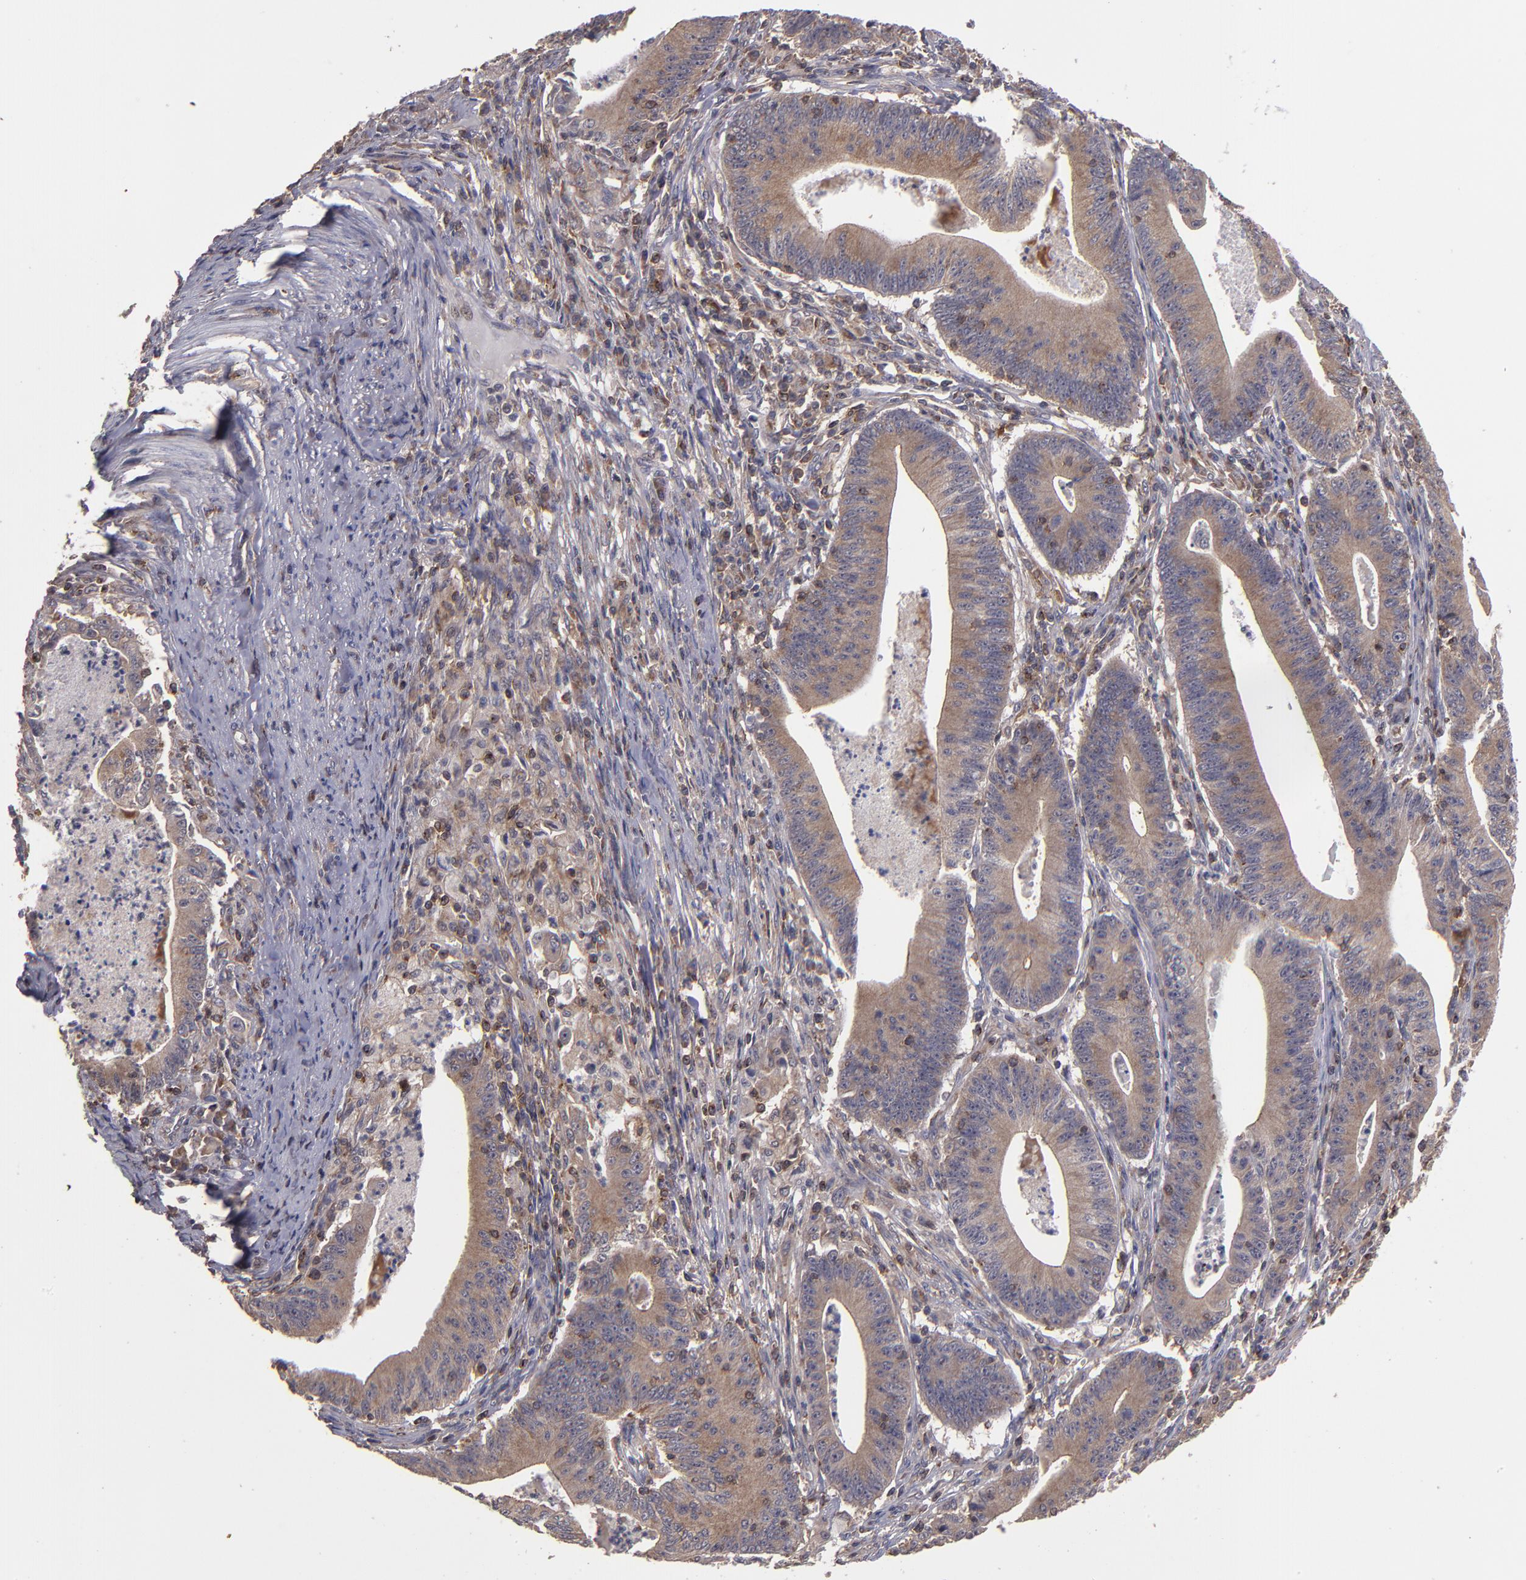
{"staining": {"intensity": "moderate", "quantity": ">75%", "location": "cytoplasmic/membranous"}, "tissue": "stomach cancer", "cell_type": "Tumor cells", "image_type": "cancer", "snomed": [{"axis": "morphology", "description": "Adenocarcinoma, NOS"}, {"axis": "topography", "description": "Stomach, lower"}], "caption": "Stomach adenocarcinoma stained with IHC exhibits moderate cytoplasmic/membranous expression in approximately >75% of tumor cells.", "gene": "NF2", "patient": {"sex": "female", "age": 86}}